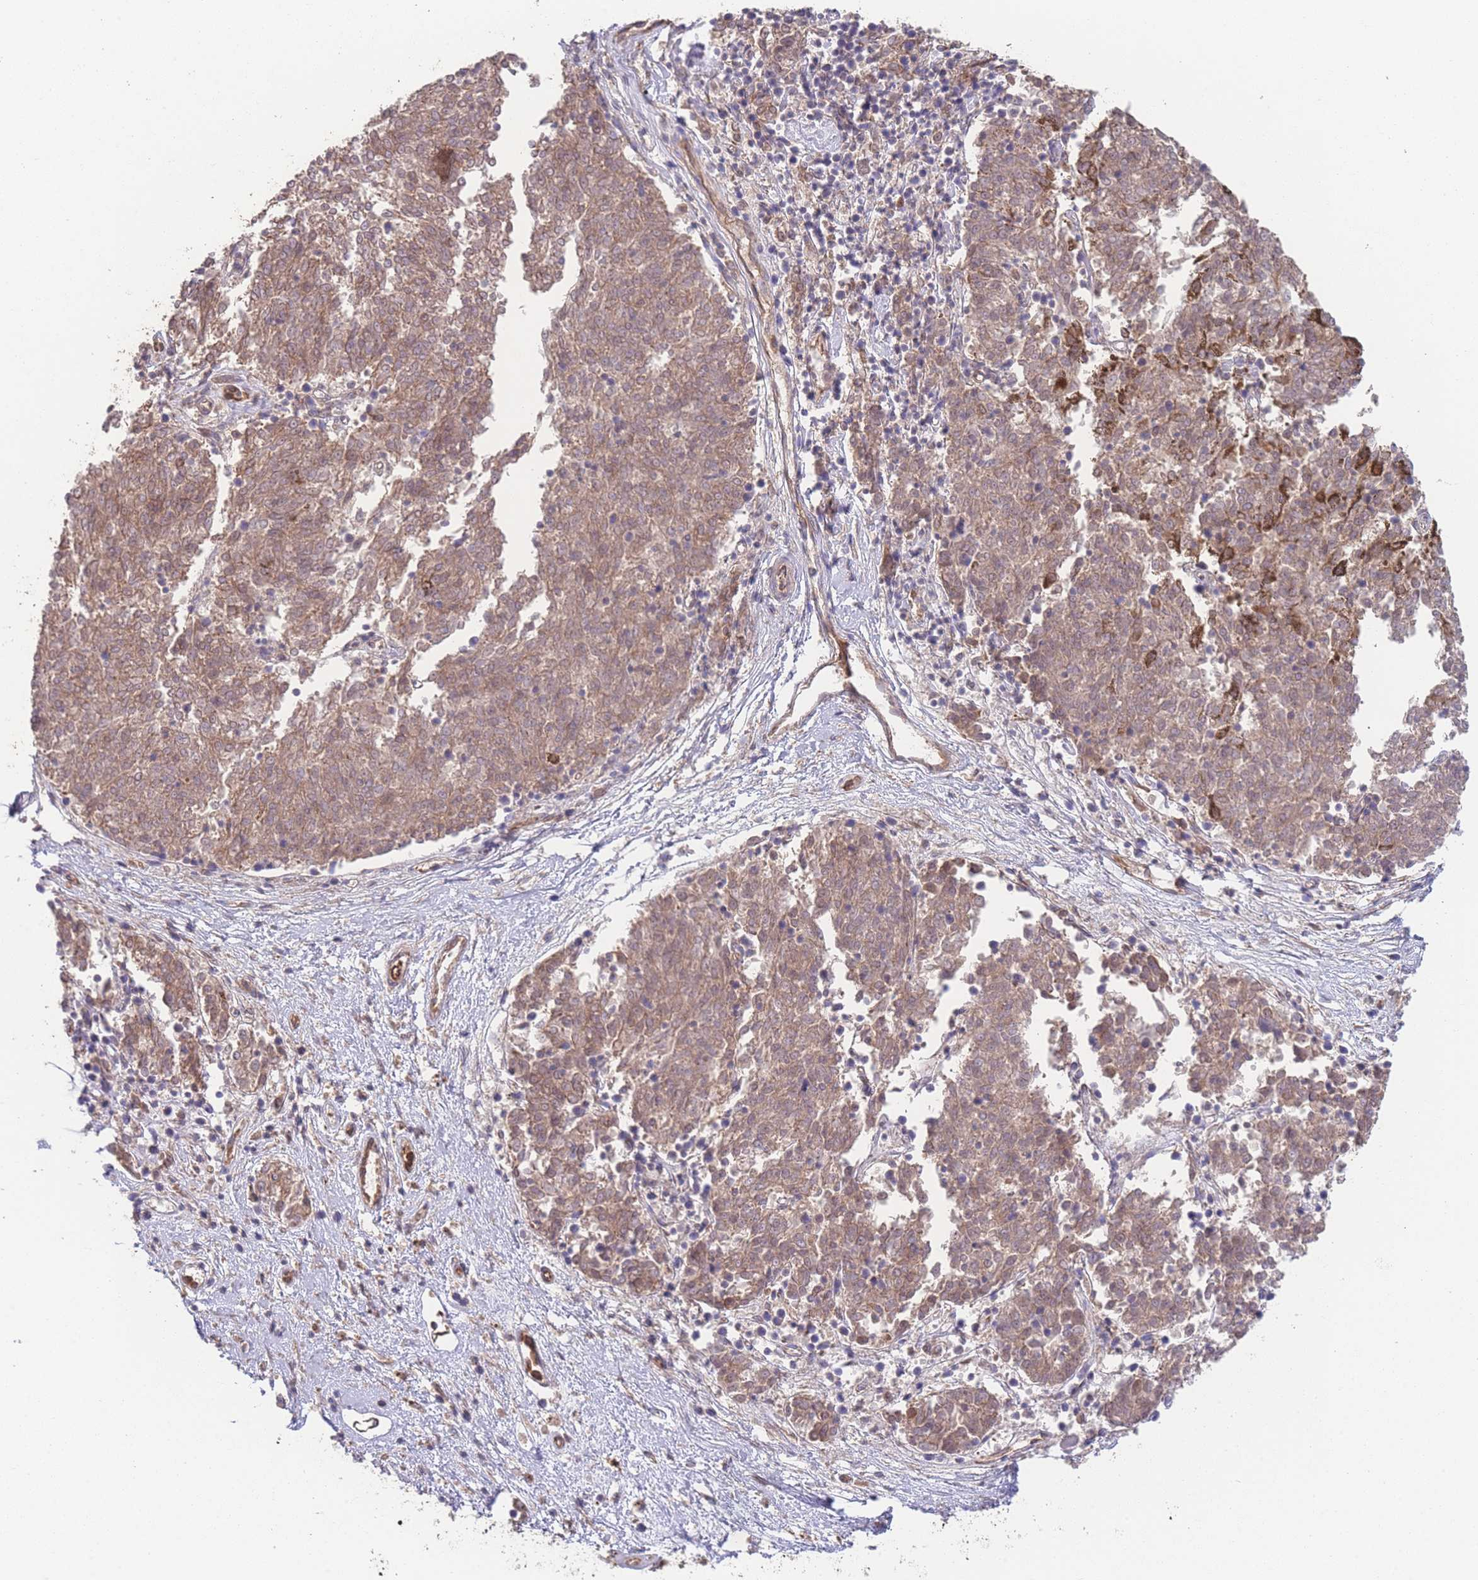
{"staining": {"intensity": "moderate", "quantity": "25%-75%", "location": "cytoplasmic/membranous"}, "tissue": "melanoma", "cell_type": "Tumor cells", "image_type": "cancer", "snomed": [{"axis": "morphology", "description": "Malignant melanoma, NOS"}, {"axis": "topography", "description": "Skin"}], "caption": "IHC image of neoplastic tissue: malignant melanoma stained using IHC exhibits medium levels of moderate protein expression localized specifically in the cytoplasmic/membranous of tumor cells, appearing as a cytoplasmic/membranous brown color.", "gene": "PXMP4", "patient": {"sex": "female", "age": 72}}